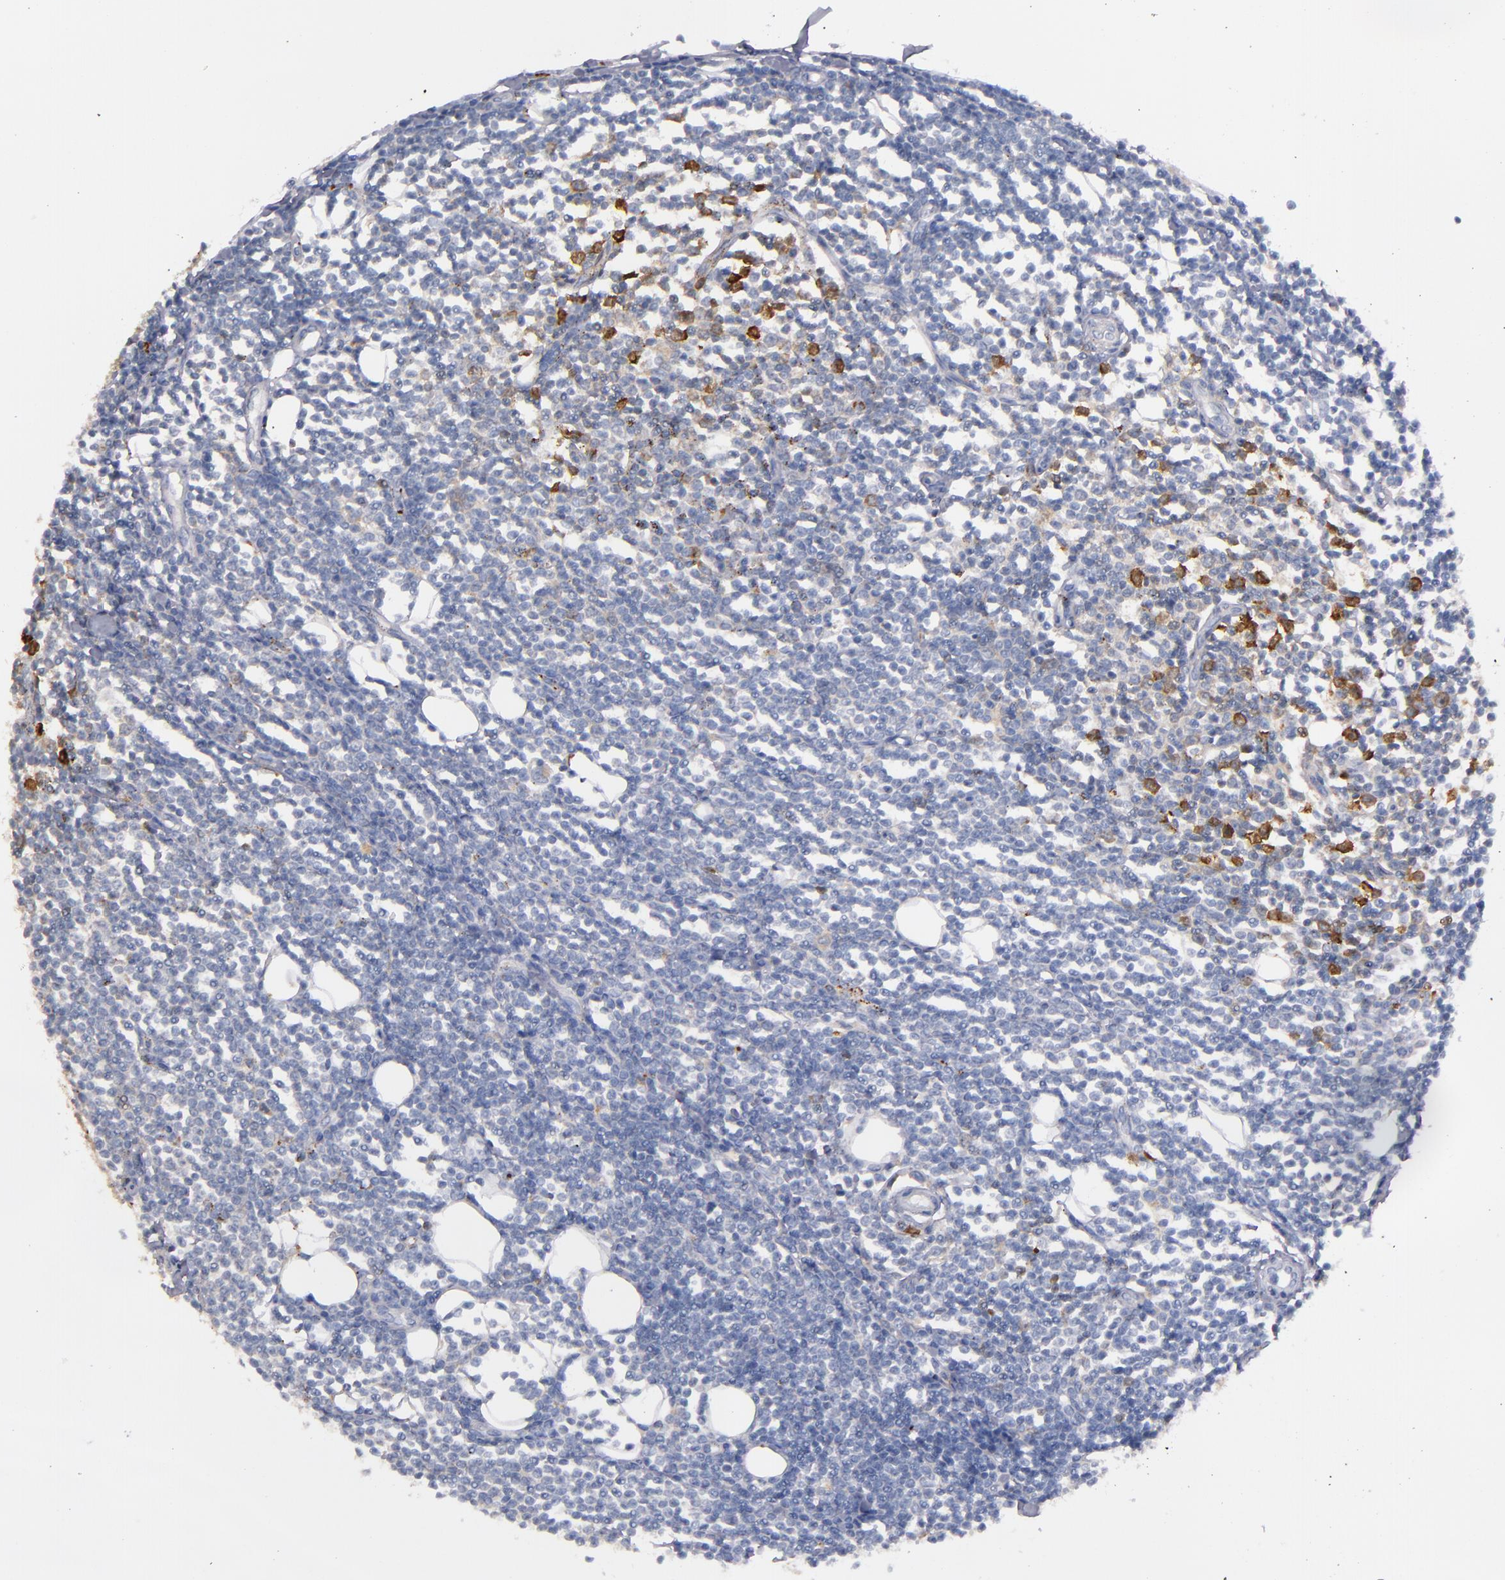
{"staining": {"intensity": "weak", "quantity": "<25%", "location": "cytoplasmic/membranous"}, "tissue": "lymphoma", "cell_type": "Tumor cells", "image_type": "cancer", "snomed": [{"axis": "morphology", "description": "Malignant lymphoma, non-Hodgkin's type, Low grade"}, {"axis": "topography", "description": "Soft tissue"}], "caption": "This is an IHC micrograph of human malignant lymphoma, non-Hodgkin's type (low-grade). There is no expression in tumor cells.", "gene": "TRAF1", "patient": {"sex": "male", "age": 92}}